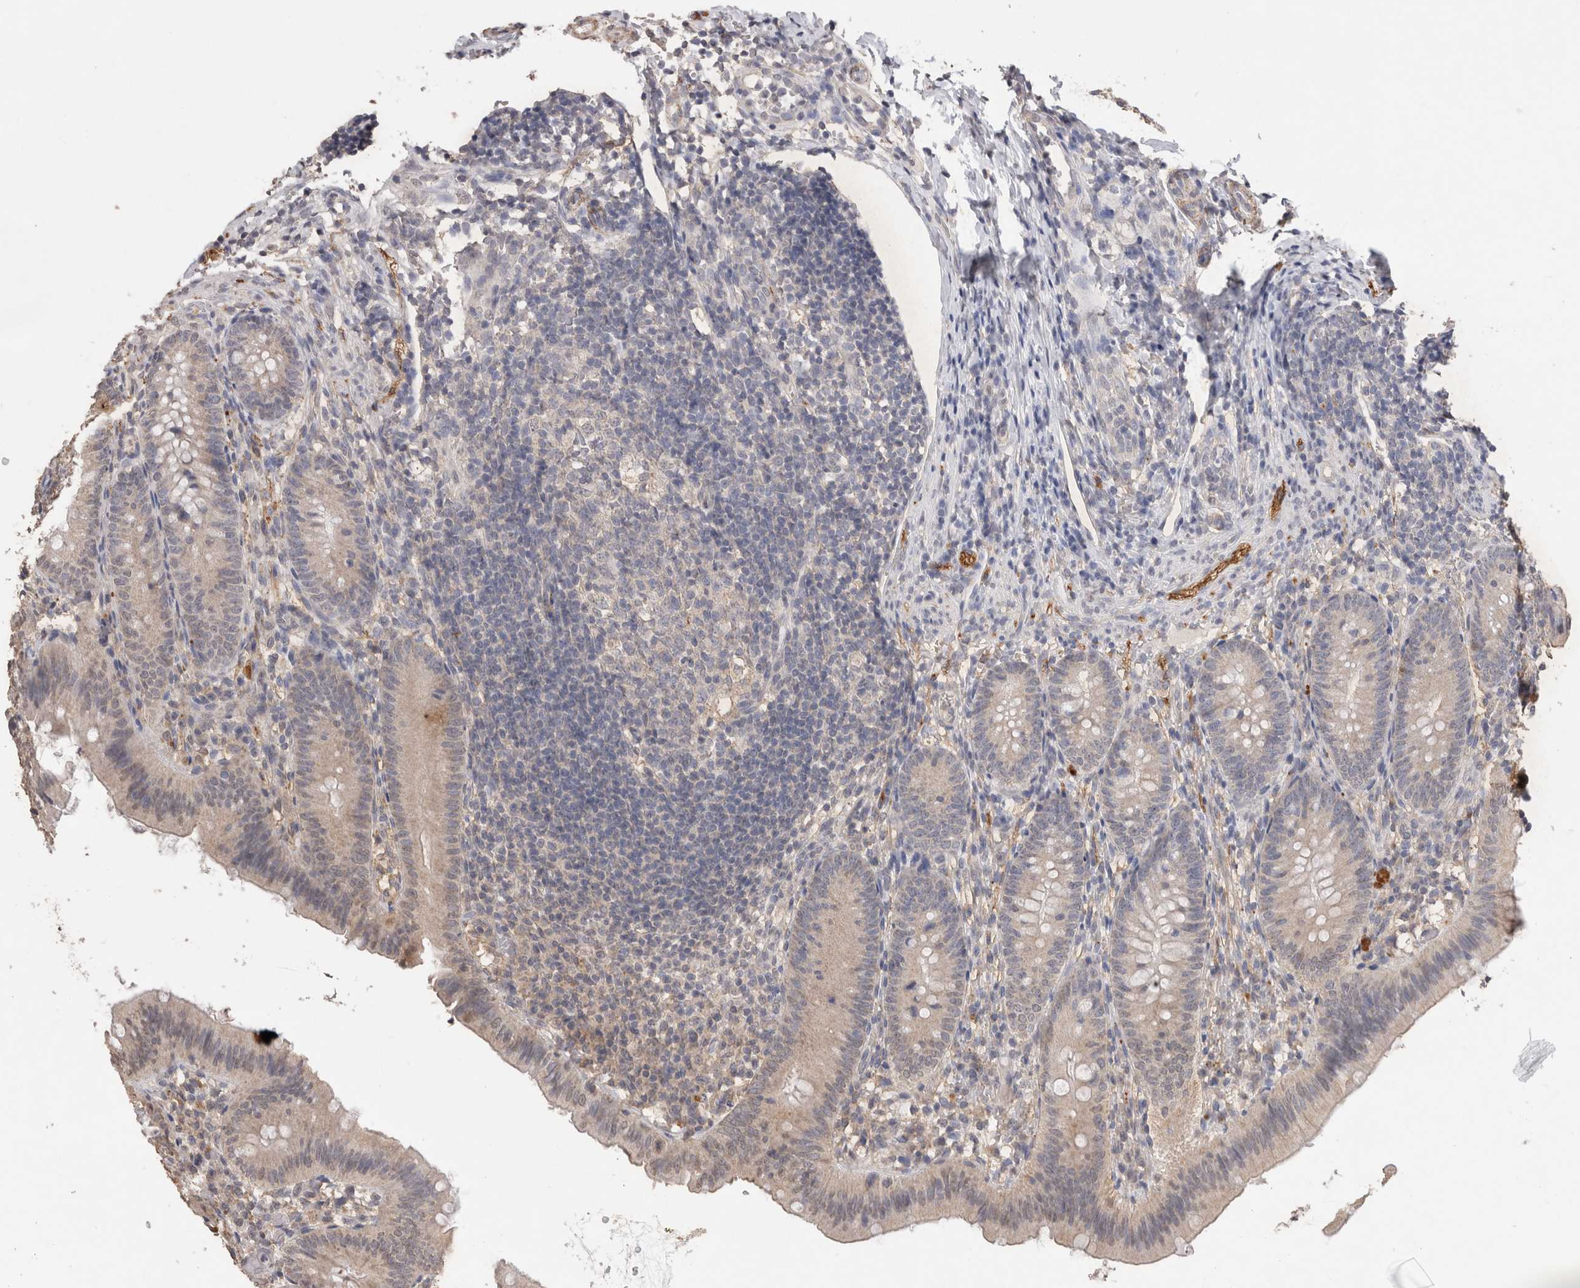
{"staining": {"intensity": "weak", "quantity": "<25%", "location": "cytoplasmic/membranous"}, "tissue": "appendix", "cell_type": "Glandular cells", "image_type": "normal", "snomed": [{"axis": "morphology", "description": "Normal tissue, NOS"}, {"axis": "topography", "description": "Appendix"}], "caption": "An immunohistochemistry micrograph of benign appendix is shown. There is no staining in glandular cells of appendix. Brightfield microscopy of IHC stained with DAB (brown) and hematoxylin (blue), captured at high magnification.", "gene": "CDH6", "patient": {"sex": "male", "age": 1}}